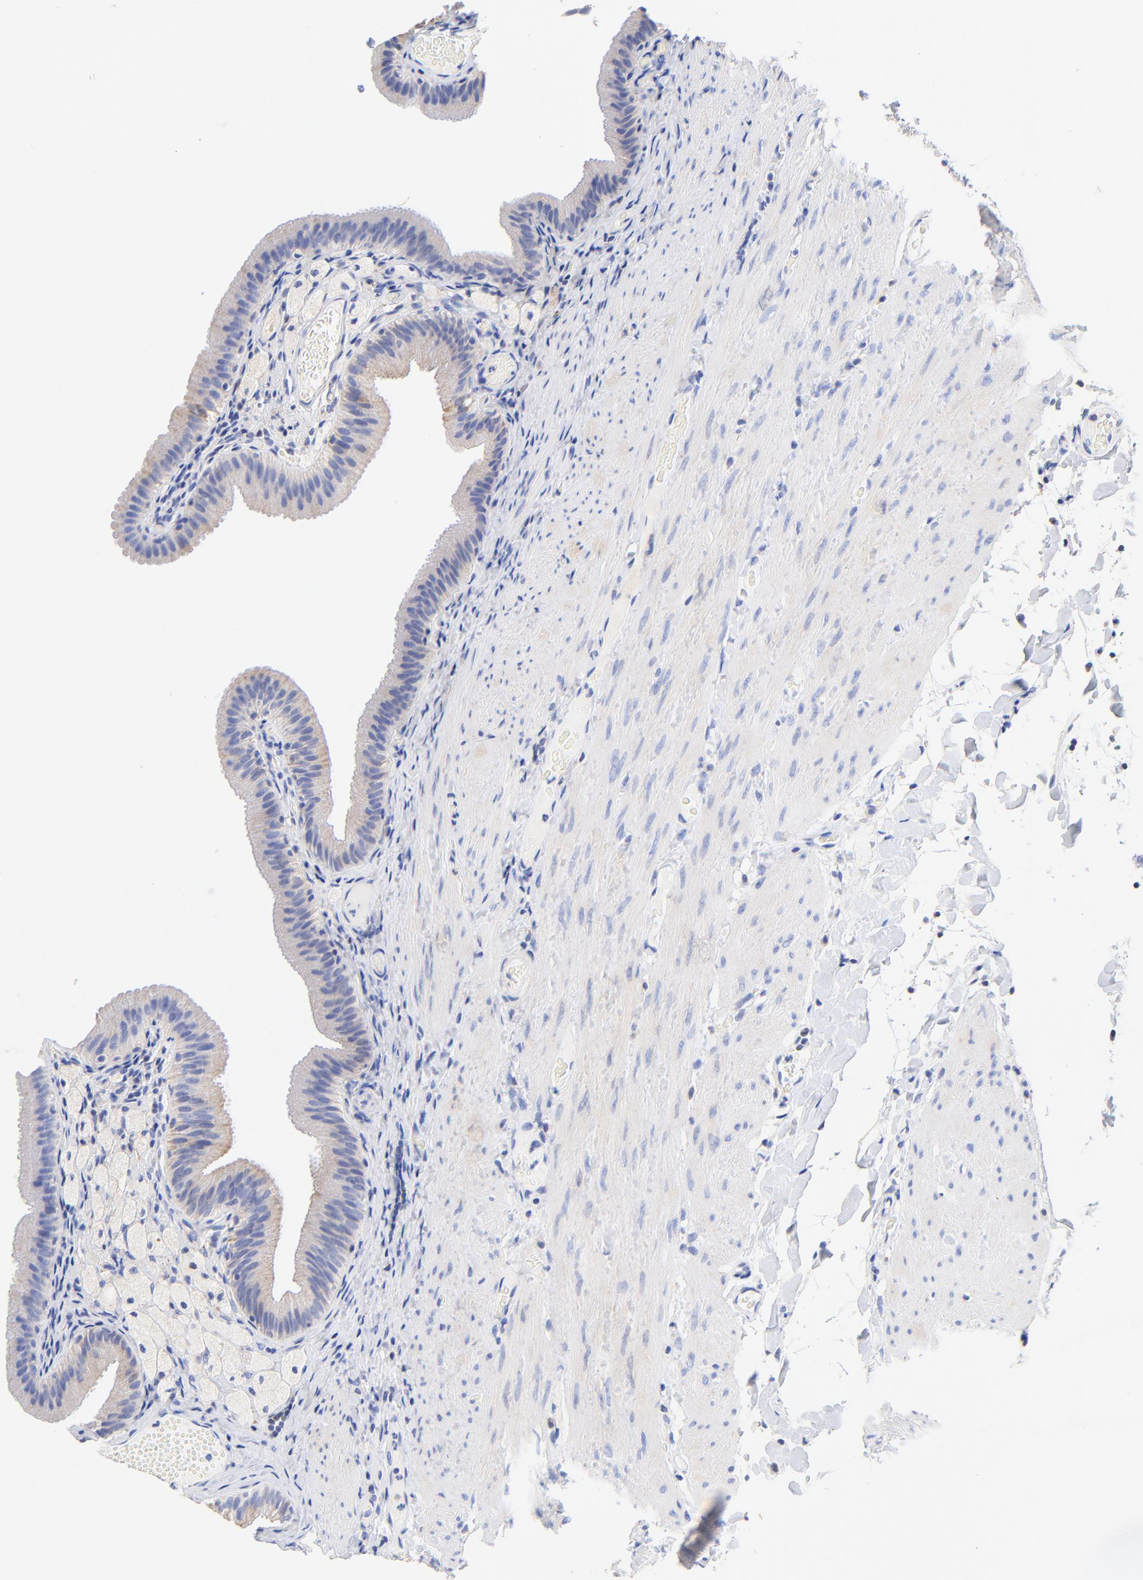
{"staining": {"intensity": "moderate", "quantity": "25%-75%", "location": "cytoplasmic/membranous"}, "tissue": "gallbladder", "cell_type": "Glandular cells", "image_type": "normal", "snomed": [{"axis": "morphology", "description": "Normal tissue, NOS"}, {"axis": "topography", "description": "Gallbladder"}], "caption": "The histopathology image demonstrates staining of benign gallbladder, revealing moderate cytoplasmic/membranous protein positivity (brown color) within glandular cells.", "gene": "ATP5F1D", "patient": {"sex": "female", "age": 24}}